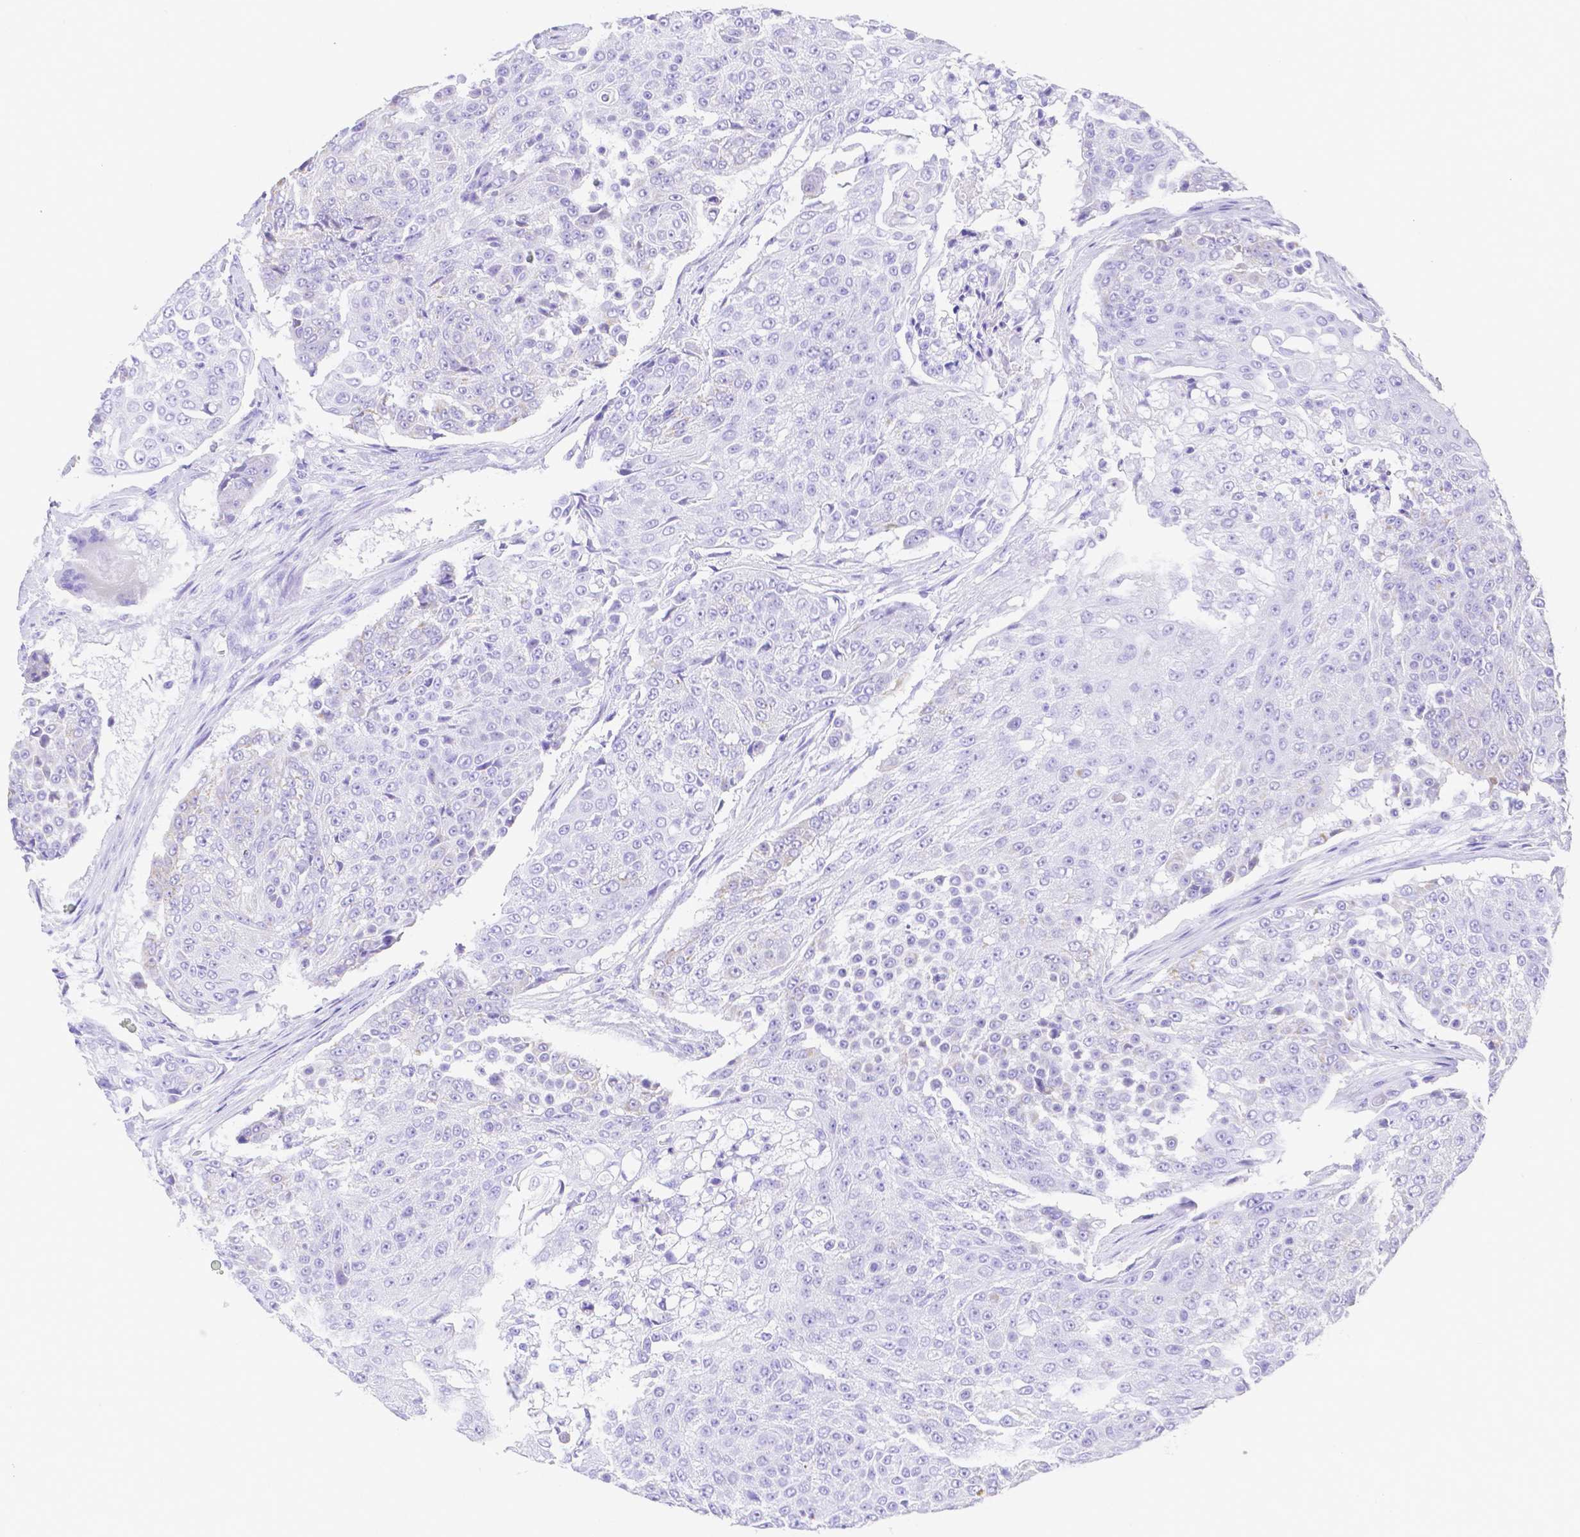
{"staining": {"intensity": "negative", "quantity": "none", "location": "none"}, "tissue": "urothelial cancer", "cell_type": "Tumor cells", "image_type": "cancer", "snomed": [{"axis": "morphology", "description": "Urothelial carcinoma, High grade"}, {"axis": "topography", "description": "Urinary bladder"}], "caption": "Human urothelial cancer stained for a protein using immunohistochemistry shows no staining in tumor cells.", "gene": "SMR3A", "patient": {"sex": "female", "age": 63}}